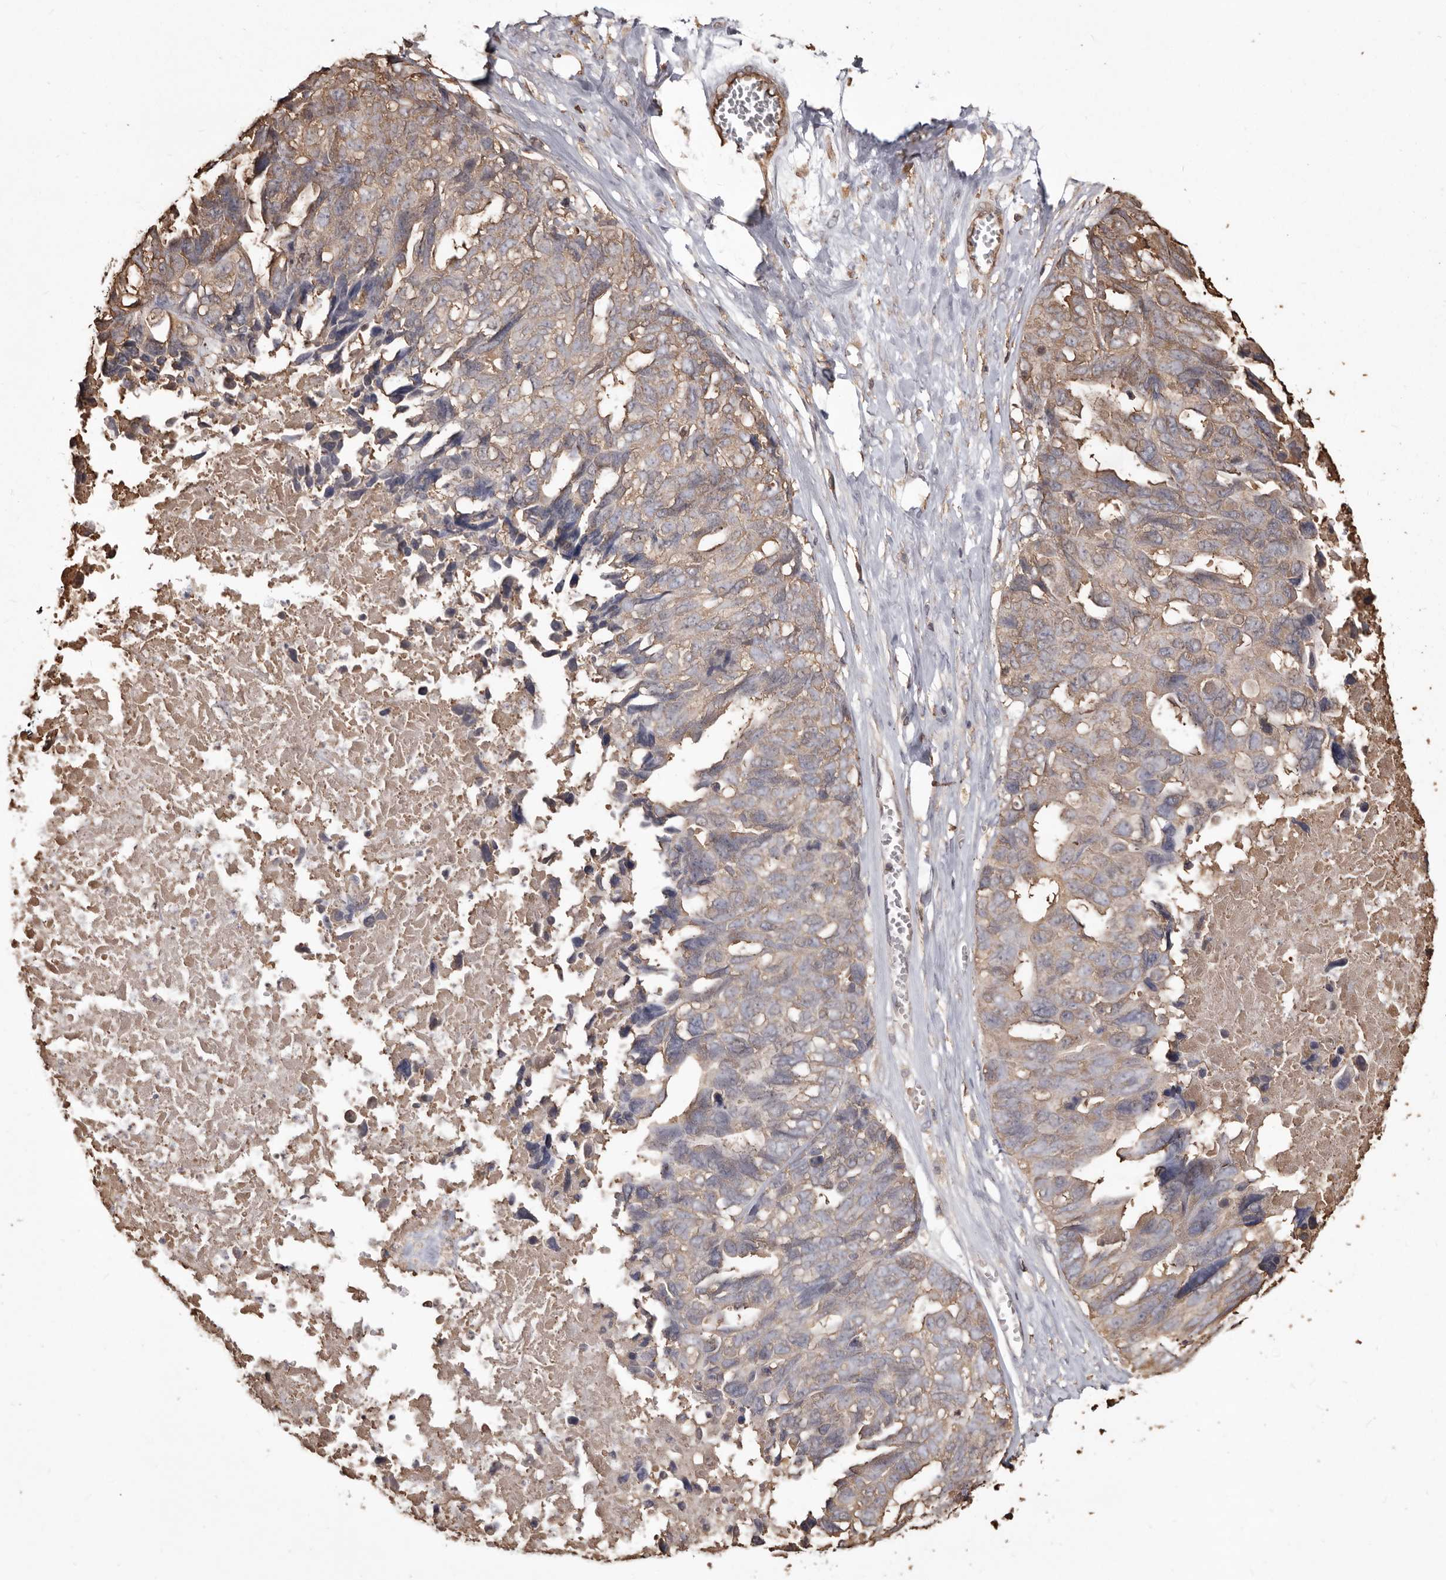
{"staining": {"intensity": "weak", "quantity": ">75%", "location": "cytoplasmic/membranous"}, "tissue": "ovarian cancer", "cell_type": "Tumor cells", "image_type": "cancer", "snomed": [{"axis": "morphology", "description": "Cystadenocarcinoma, serous, NOS"}, {"axis": "topography", "description": "Ovary"}], "caption": "High-power microscopy captured an immunohistochemistry (IHC) micrograph of ovarian serous cystadenocarcinoma, revealing weak cytoplasmic/membranous positivity in approximately >75% of tumor cells. The protein of interest is shown in brown color, while the nuclei are stained blue.", "gene": "PKM", "patient": {"sex": "female", "age": 79}}